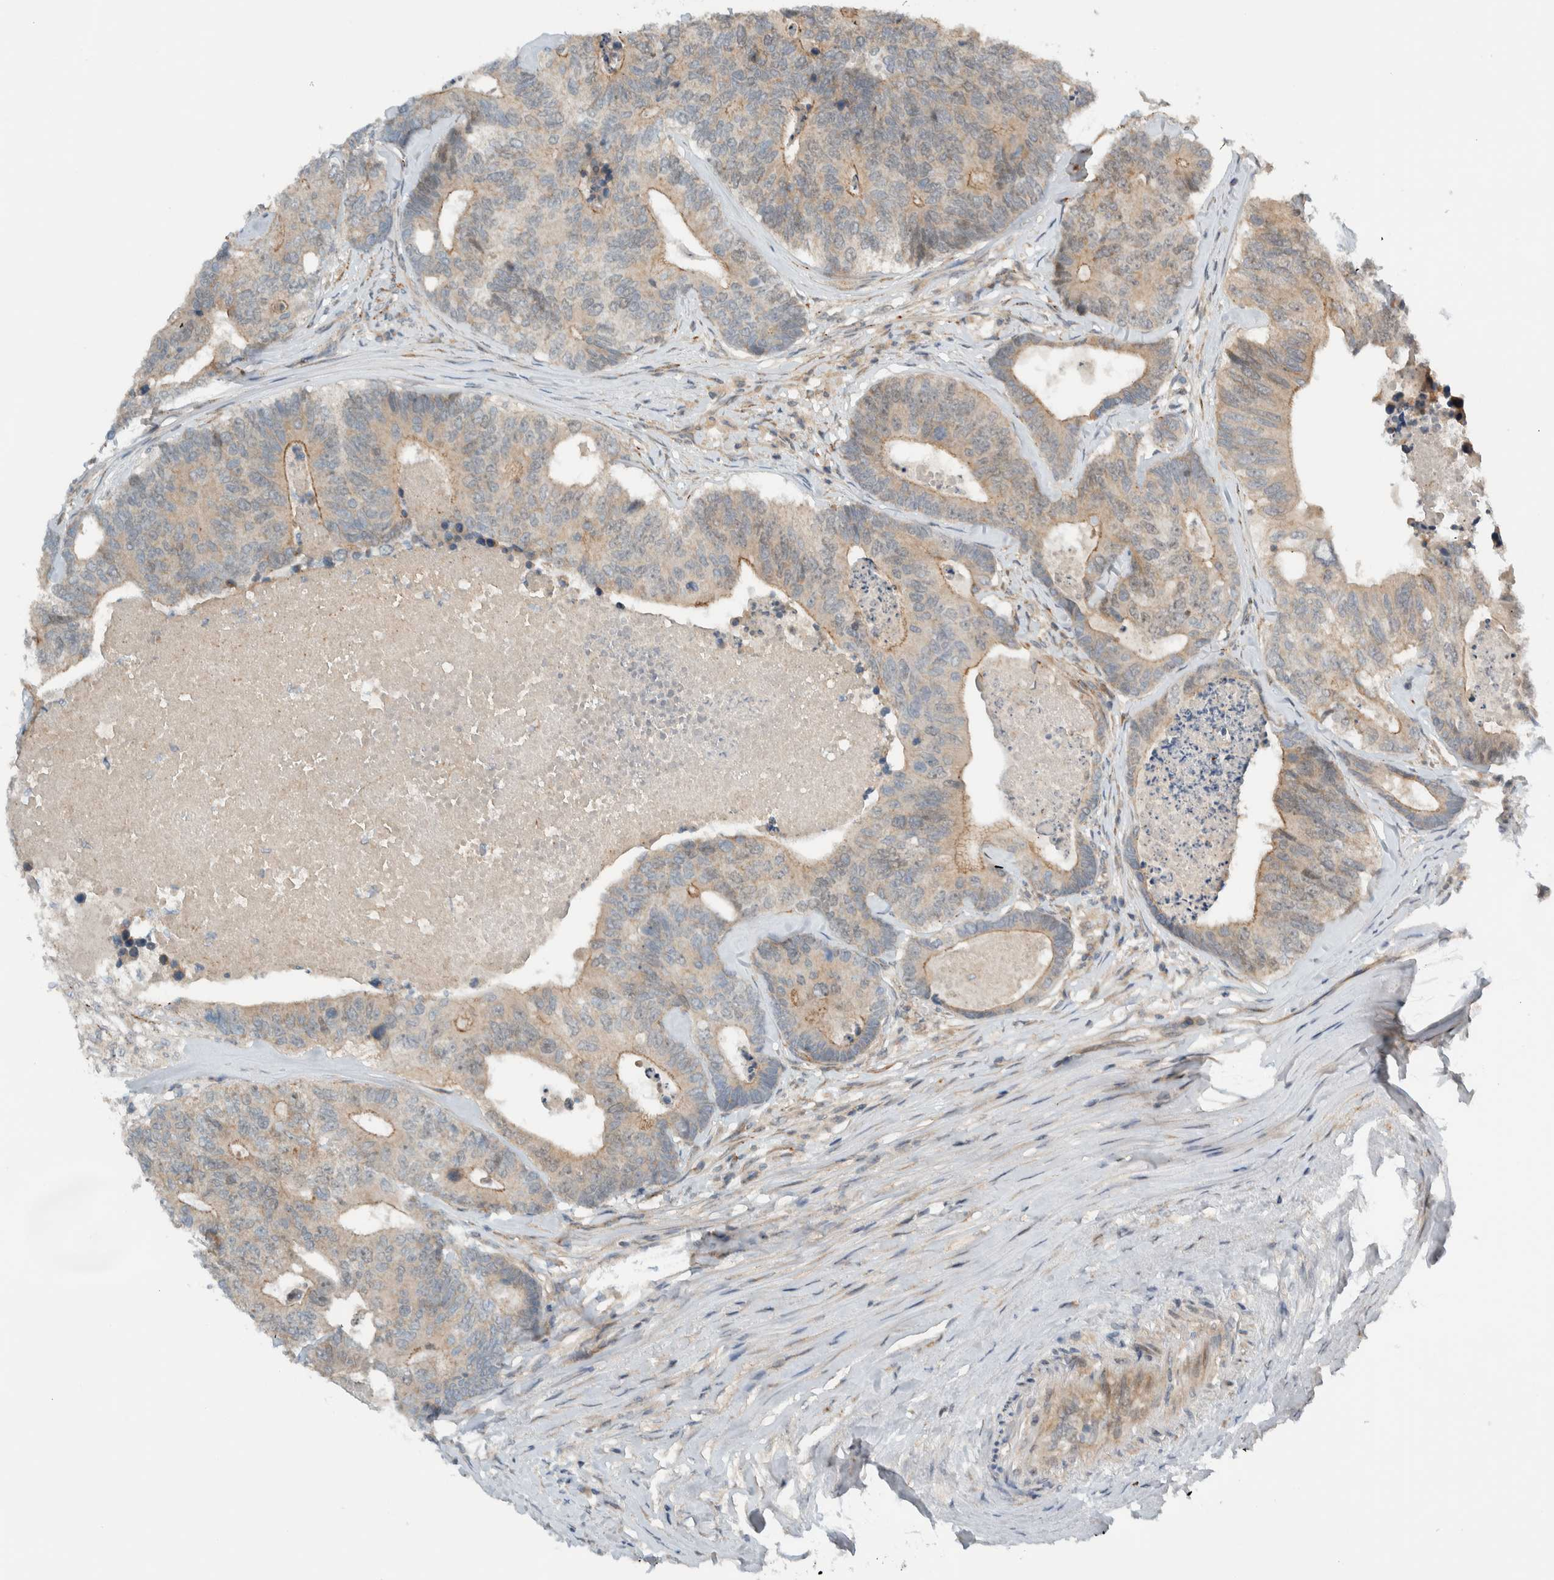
{"staining": {"intensity": "weak", "quantity": ">75%", "location": "cytoplasmic/membranous"}, "tissue": "colorectal cancer", "cell_type": "Tumor cells", "image_type": "cancer", "snomed": [{"axis": "morphology", "description": "Adenocarcinoma, NOS"}, {"axis": "topography", "description": "Colon"}], "caption": "An image of human colorectal adenocarcinoma stained for a protein displays weak cytoplasmic/membranous brown staining in tumor cells. (Brightfield microscopy of DAB IHC at high magnification).", "gene": "MPRIP", "patient": {"sex": "female", "age": 67}}